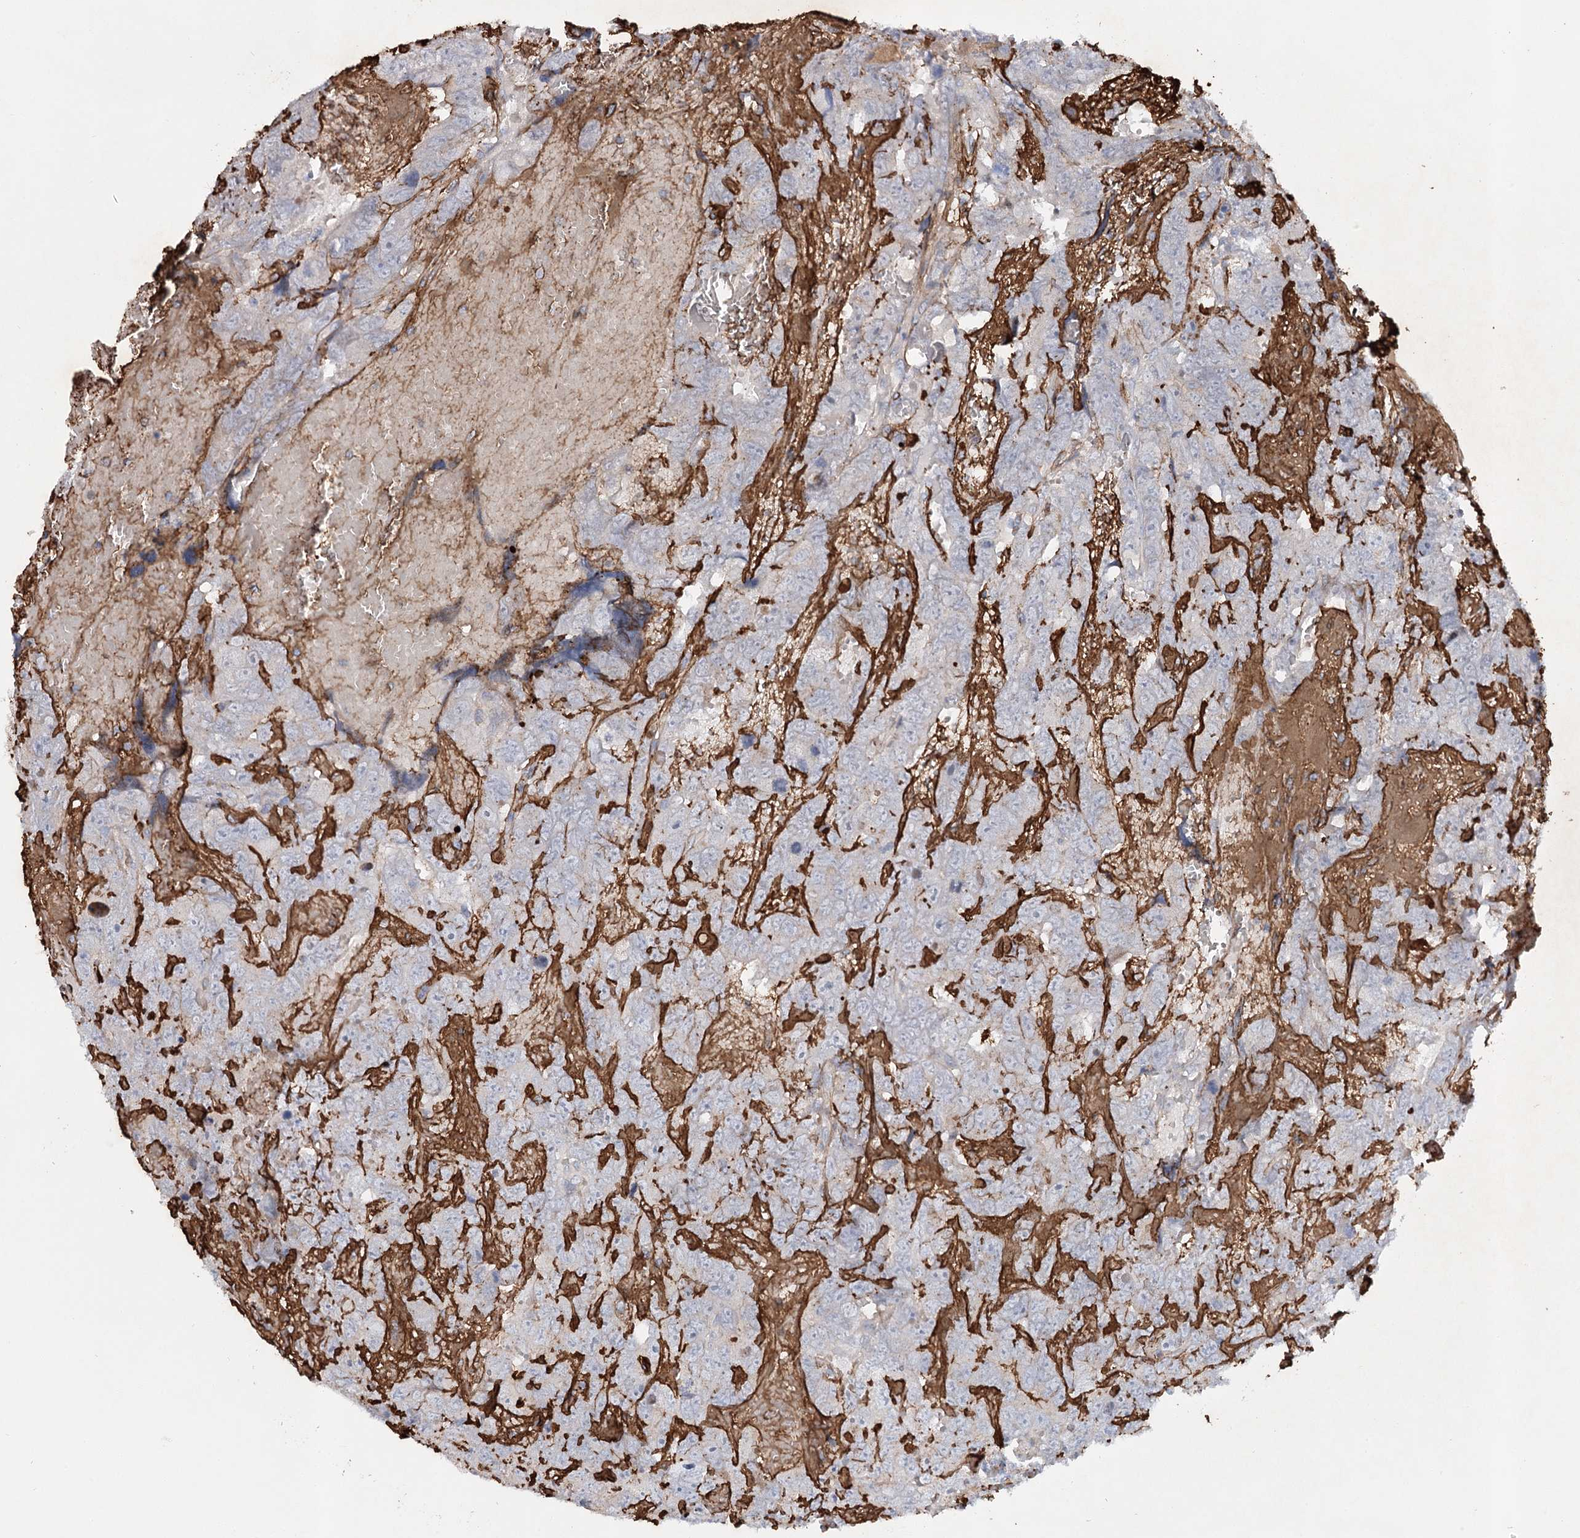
{"staining": {"intensity": "negative", "quantity": "none", "location": "none"}, "tissue": "testis cancer", "cell_type": "Tumor cells", "image_type": "cancer", "snomed": [{"axis": "morphology", "description": "Carcinoma, Embryonal, NOS"}, {"axis": "topography", "description": "Testis"}], "caption": "Tumor cells are negative for brown protein staining in testis embryonal carcinoma.", "gene": "ALKBH8", "patient": {"sex": "male", "age": 45}}